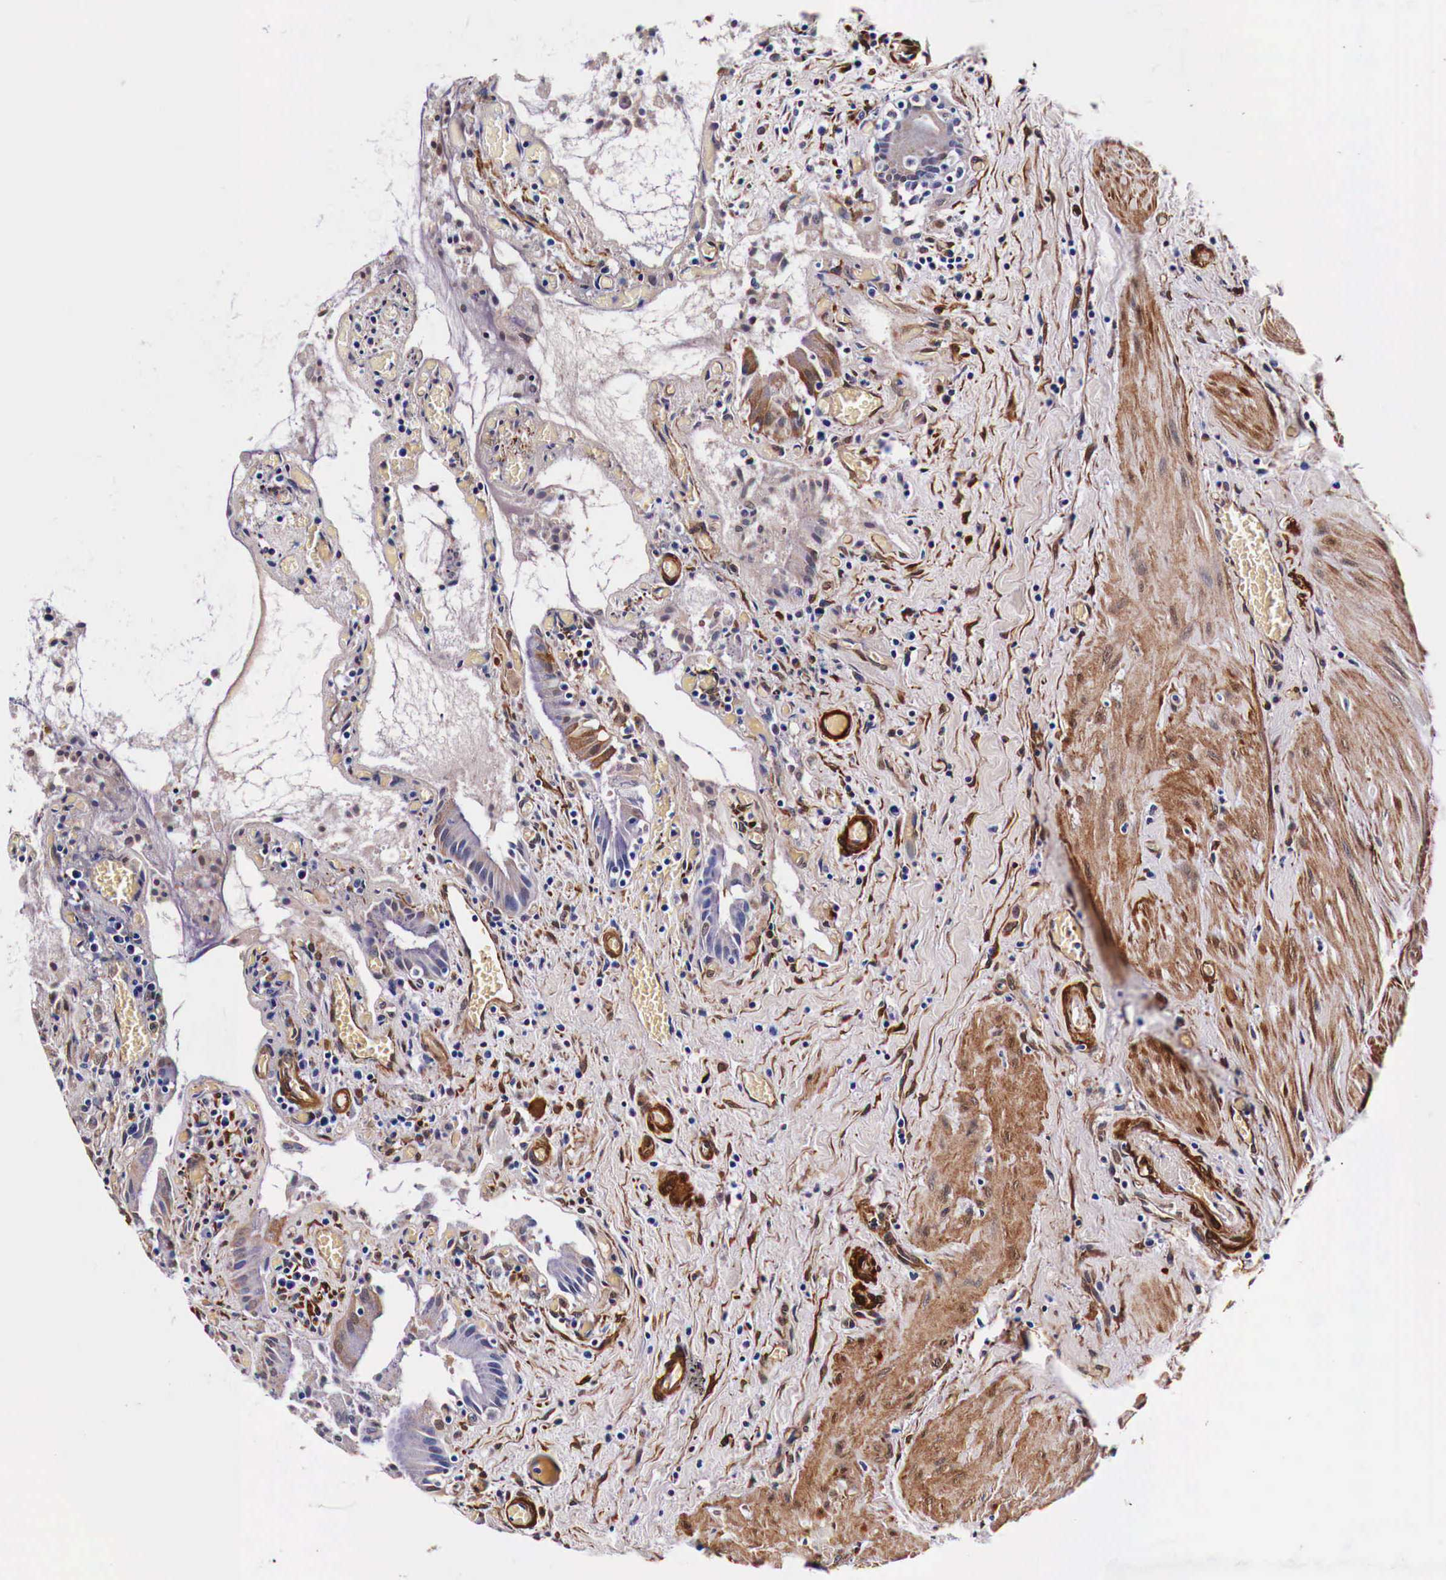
{"staining": {"intensity": "strong", "quantity": "25%-75%", "location": "cytoplasmic/membranous"}, "tissue": "gallbladder", "cell_type": "Glandular cells", "image_type": "normal", "snomed": [{"axis": "morphology", "description": "Normal tissue, NOS"}, {"axis": "topography", "description": "Gallbladder"}], "caption": "DAB immunohistochemical staining of benign gallbladder shows strong cytoplasmic/membranous protein expression in about 25%-75% of glandular cells.", "gene": "HSPB1", "patient": {"sex": "male", "age": 73}}